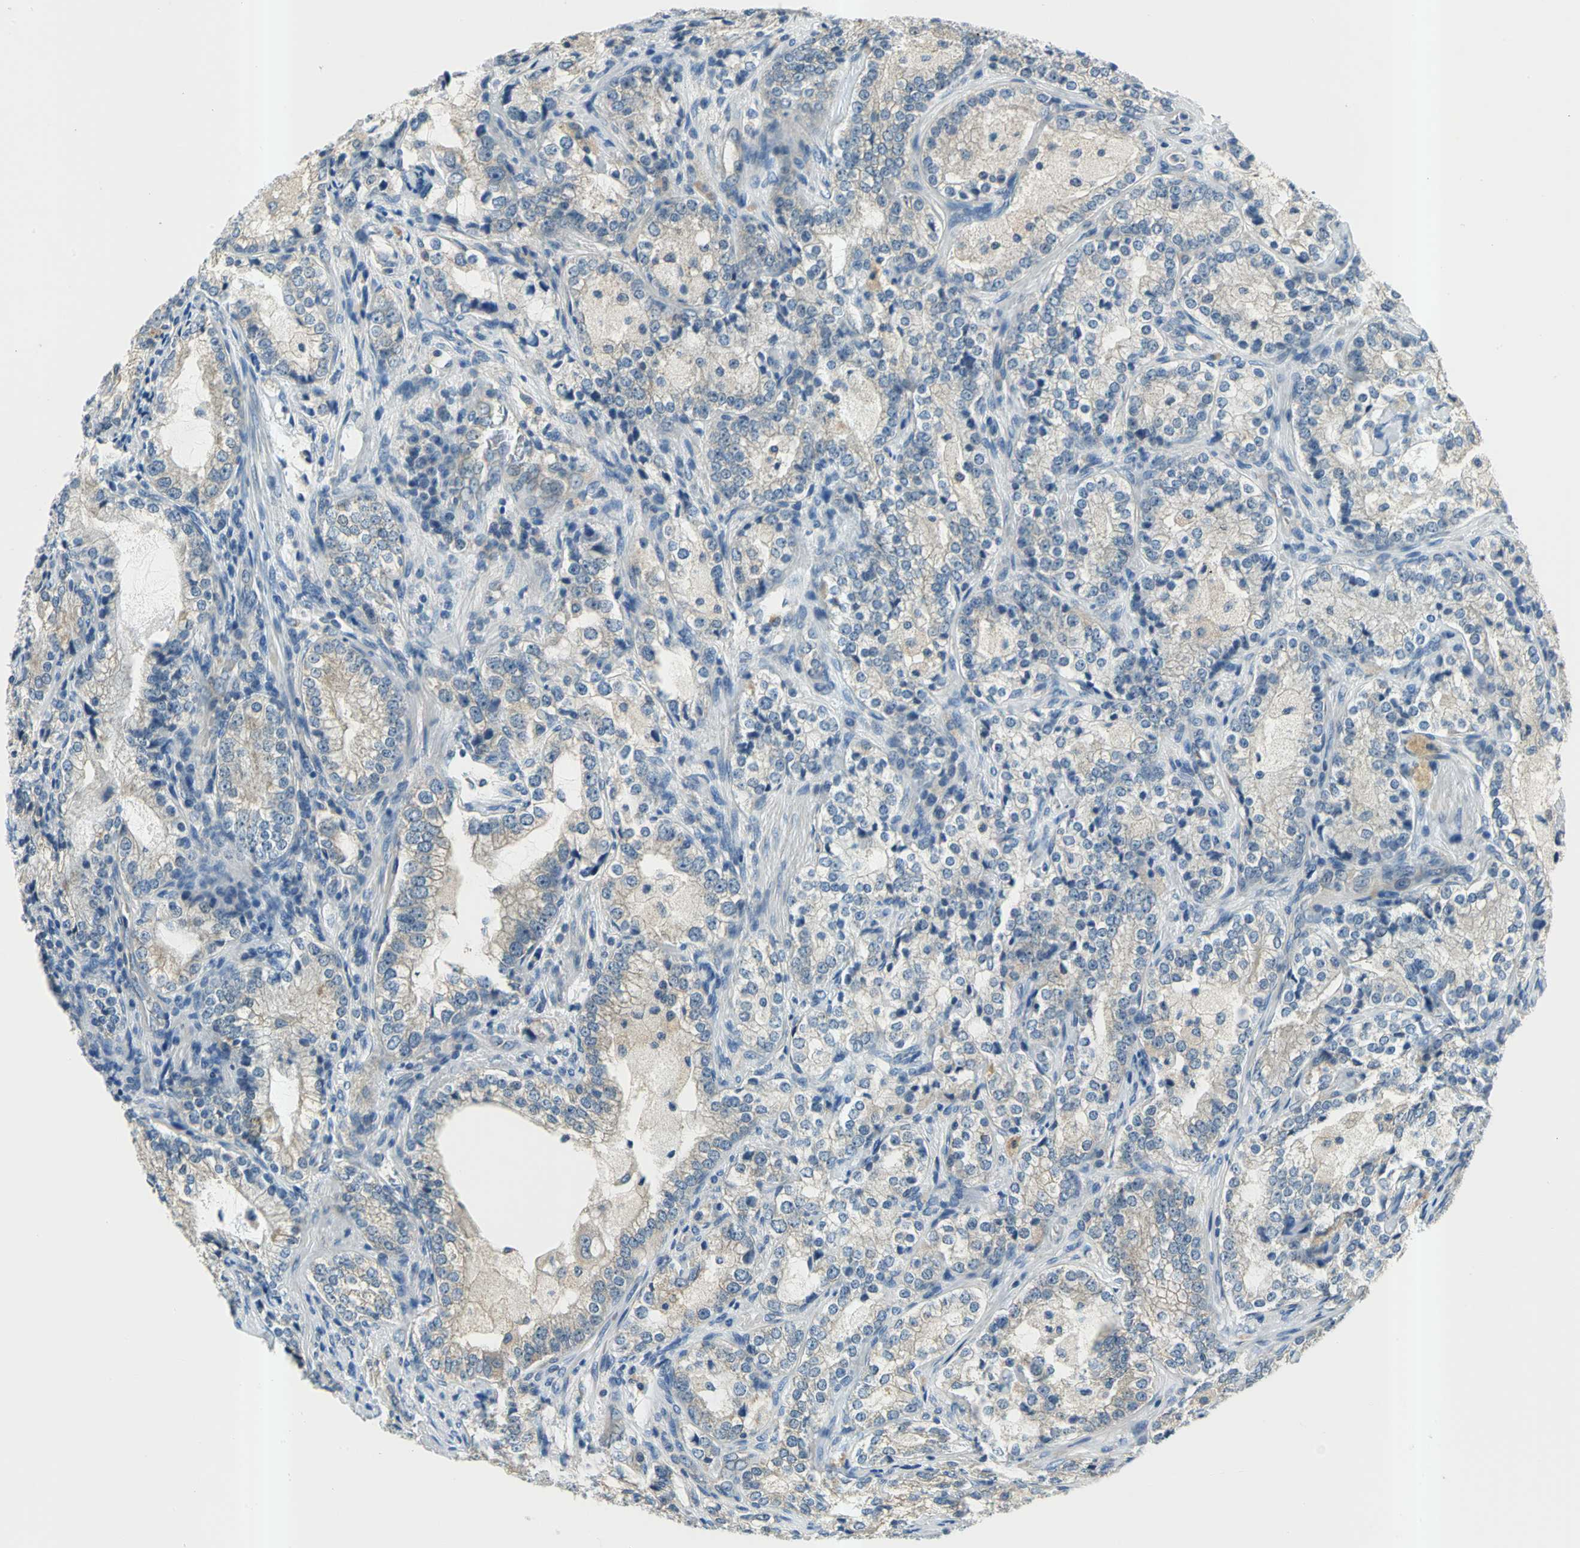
{"staining": {"intensity": "negative", "quantity": "none", "location": "none"}, "tissue": "prostate cancer", "cell_type": "Tumor cells", "image_type": "cancer", "snomed": [{"axis": "morphology", "description": "Adenocarcinoma, High grade"}, {"axis": "topography", "description": "Prostate"}], "caption": "There is no significant positivity in tumor cells of prostate high-grade adenocarcinoma.", "gene": "SLC16A7", "patient": {"sex": "male", "age": 63}}